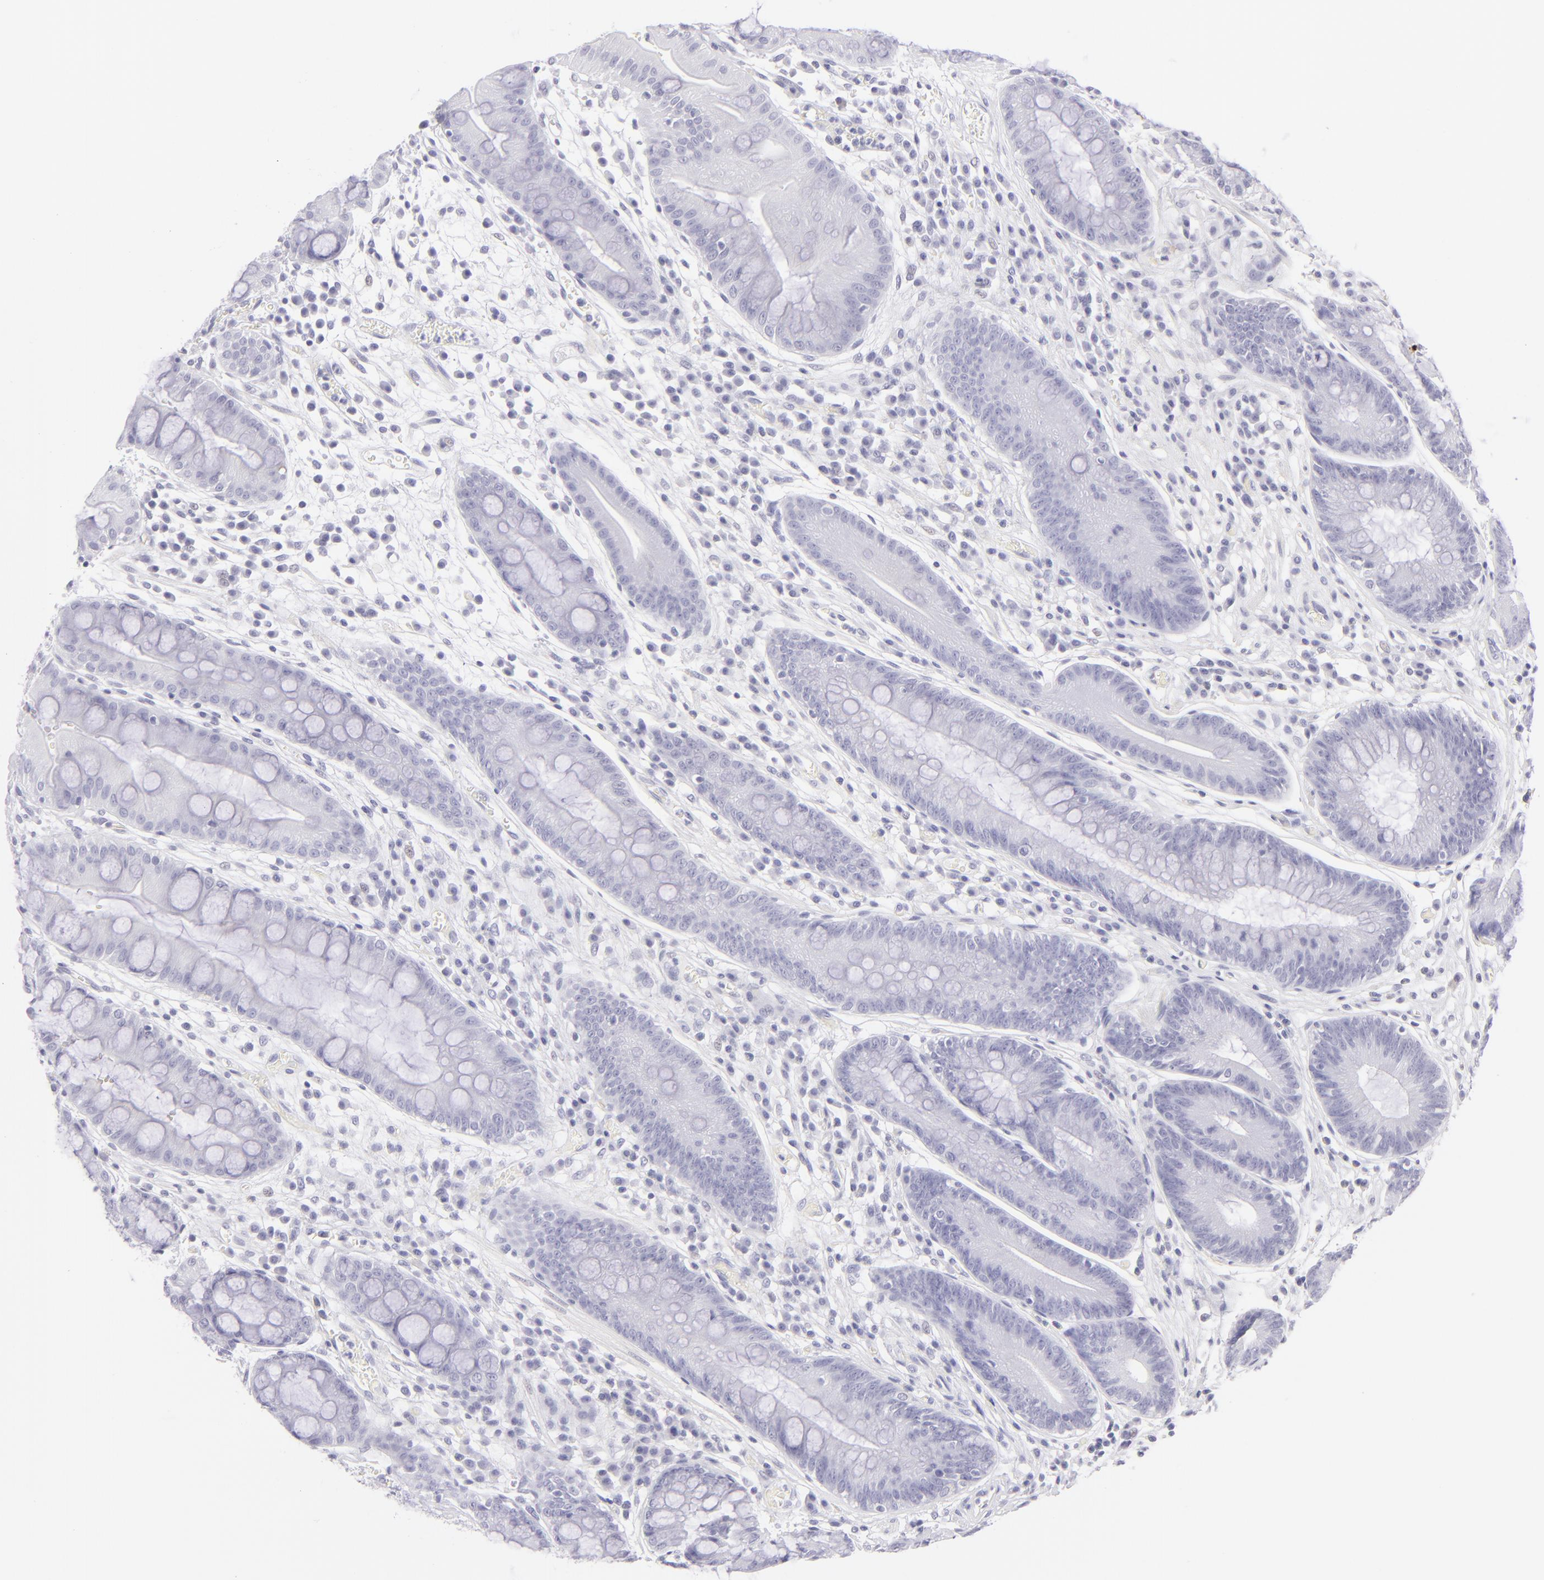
{"staining": {"intensity": "negative", "quantity": "none", "location": "none"}, "tissue": "stomach", "cell_type": "Glandular cells", "image_type": "normal", "snomed": [{"axis": "morphology", "description": "Normal tissue, NOS"}, {"axis": "morphology", "description": "Inflammation, NOS"}, {"axis": "topography", "description": "Stomach, lower"}], "caption": "Glandular cells show no significant positivity in benign stomach. (Stains: DAB IHC with hematoxylin counter stain, Microscopy: brightfield microscopy at high magnification).", "gene": "FCER2", "patient": {"sex": "male", "age": 59}}